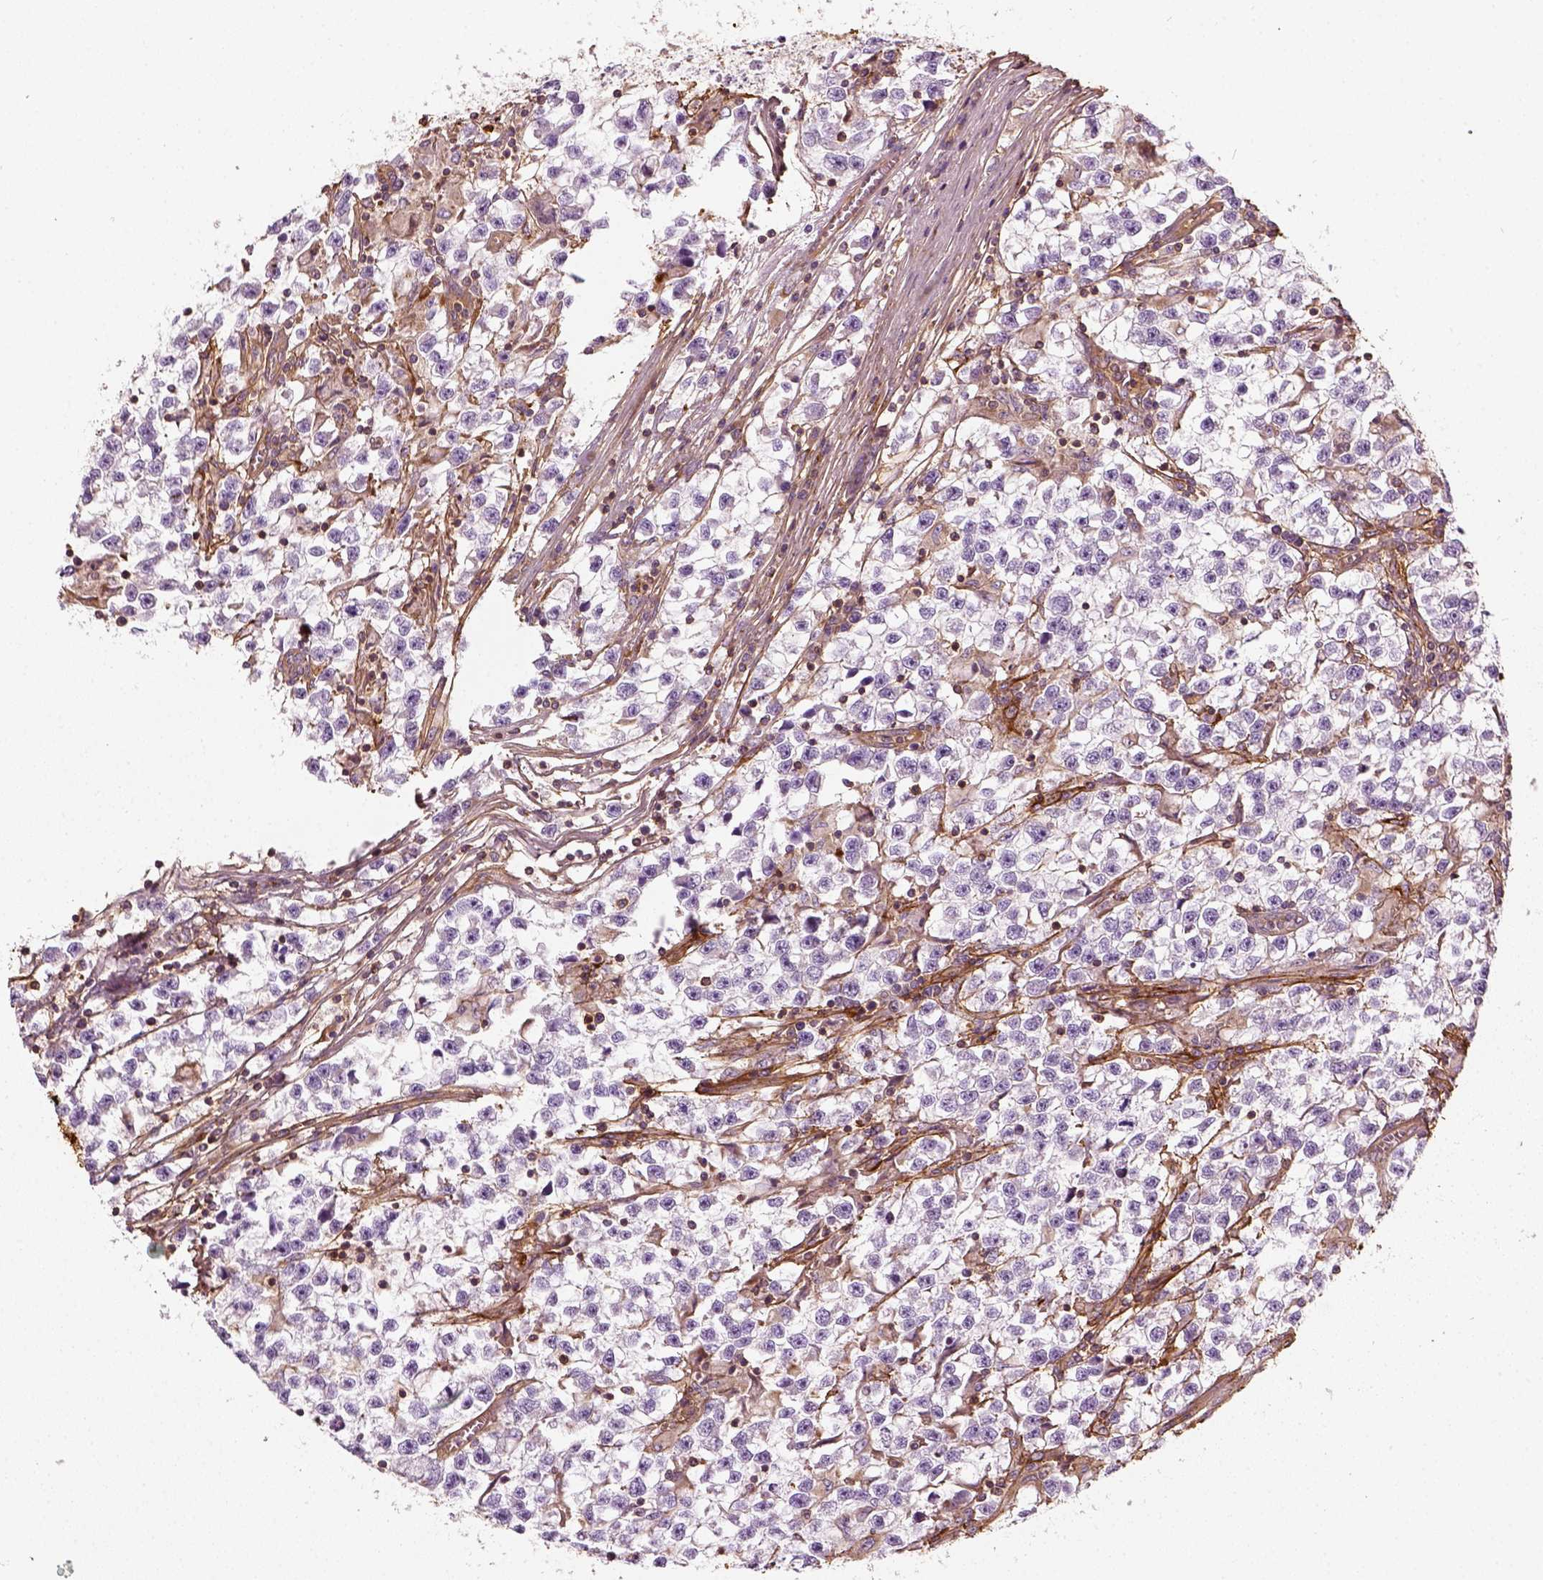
{"staining": {"intensity": "negative", "quantity": "none", "location": "none"}, "tissue": "testis cancer", "cell_type": "Tumor cells", "image_type": "cancer", "snomed": [{"axis": "morphology", "description": "Seminoma, NOS"}, {"axis": "topography", "description": "Testis"}], "caption": "Immunohistochemistry histopathology image of neoplastic tissue: seminoma (testis) stained with DAB displays no significant protein staining in tumor cells.", "gene": "COL6A2", "patient": {"sex": "male", "age": 31}}